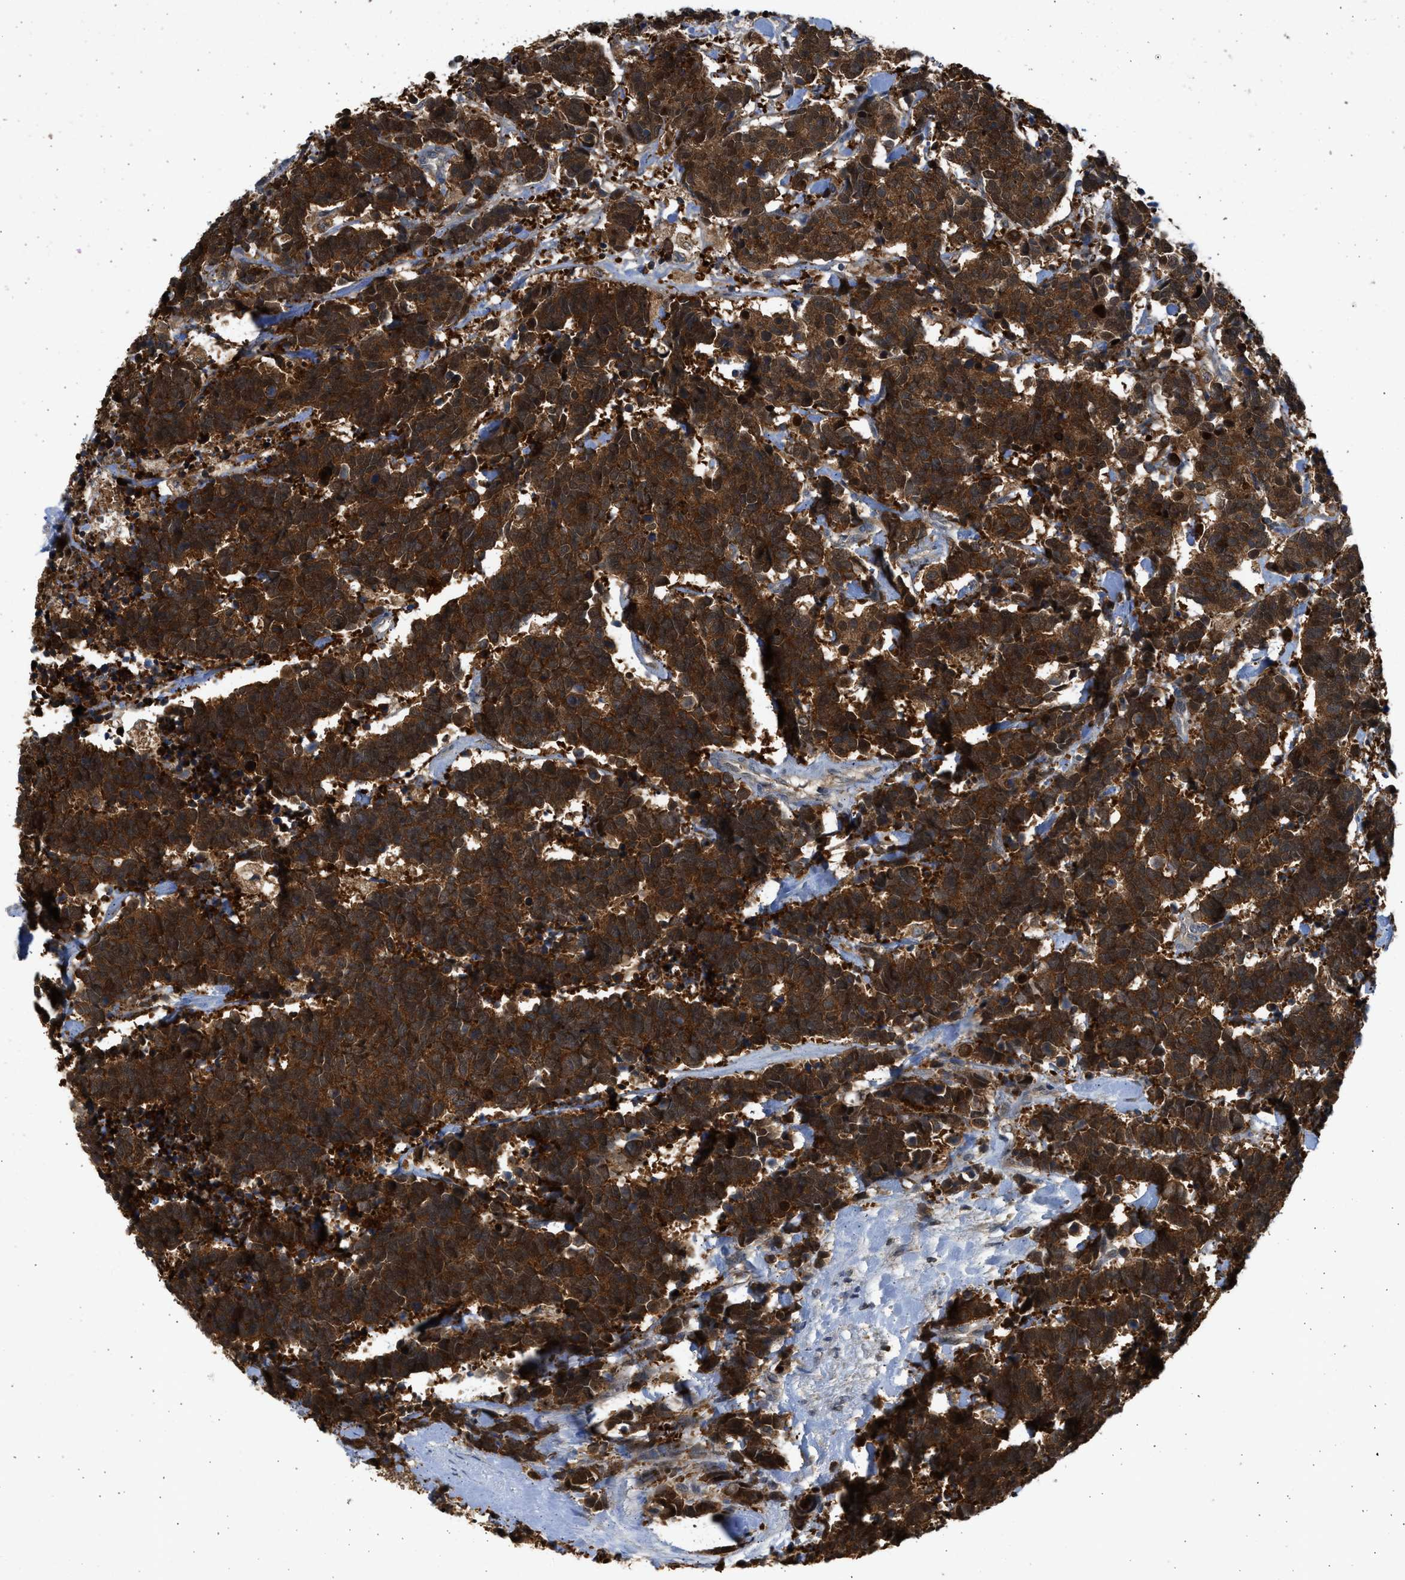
{"staining": {"intensity": "strong", "quantity": ">75%", "location": "cytoplasmic/membranous"}, "tissue": "carcinoid", "cell_type": "Tumor cells", "image_type": "cancer", "snomed": [{"axis": "morphology", "description": "Carcinoma, NOS"}, {"axis": "morphology", "description": "Carcinoid, malignant, NOS"}, {"axis": "topography", "description": "Urinary bladder"}], "caption": "Carcinoma tissue shows strong cytoplasmic/membranous expression in about >75% of tumor cells Using DAB (3,3'-diaminobenzidine) (brown) and hematoxylin (blue) stains, captured at high magnification using brightfield microscopy.", "gene": "MAPK7", "patient": {"sex": "male", "age": 57}}